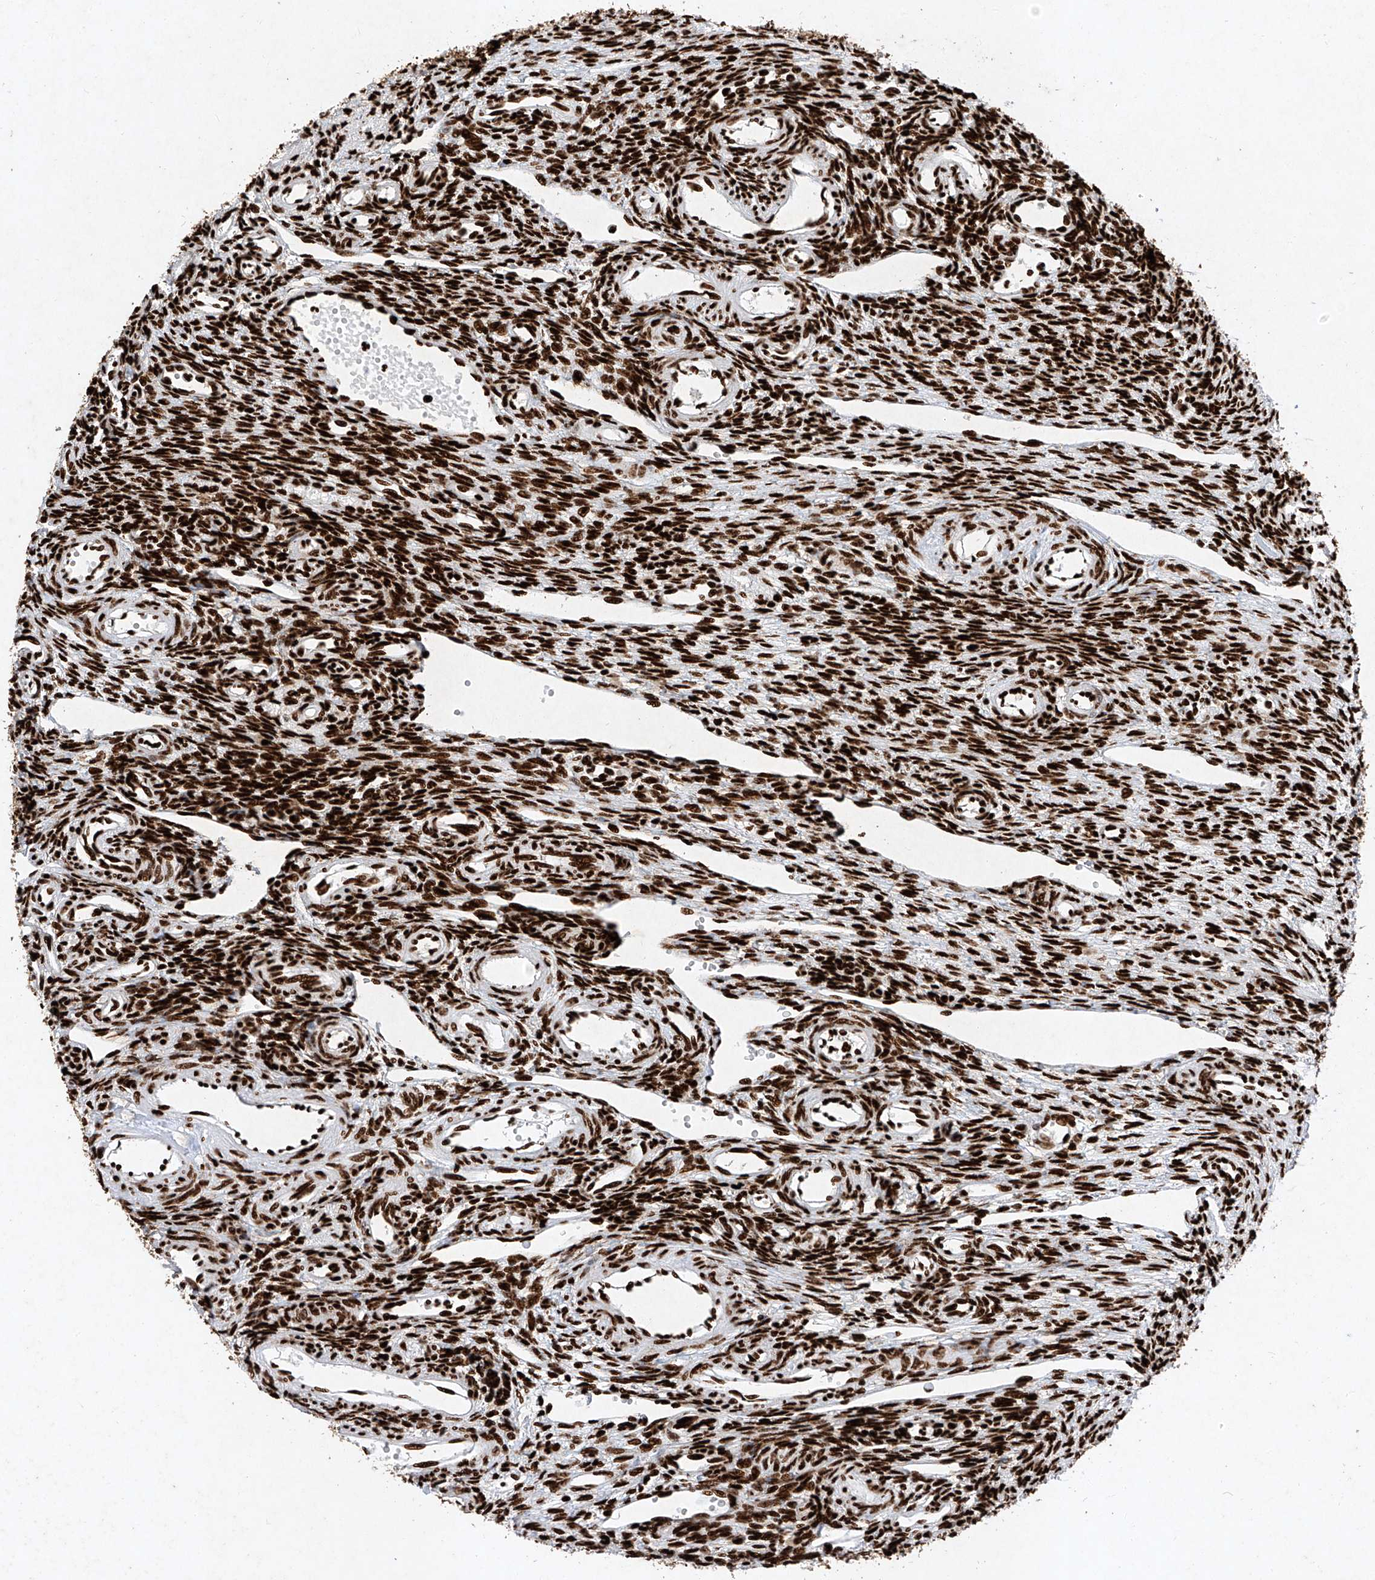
{"staining": {"intensity": "strong", "quantity": ">75%", "location": "nuclear"}, "tissue": "ovary", "cell_type": "Ovarian stroma cells", "image_type": "normal", "snomed": [{"axis": "morphology", "description": "Normal tissue, NOS"}, {"axis": "morphology", "description": "Cyst, NOS"}, {"axis": "topography", "description": "Ovary"}], "caption": "This is an image of immunohistochemistry (IHC) staining of normal ovary, which shows strong staining in the nuclear of ovarian stroma cells.", "gene": "SRSF6", "patient": {"sex": "female", "age": 33}}